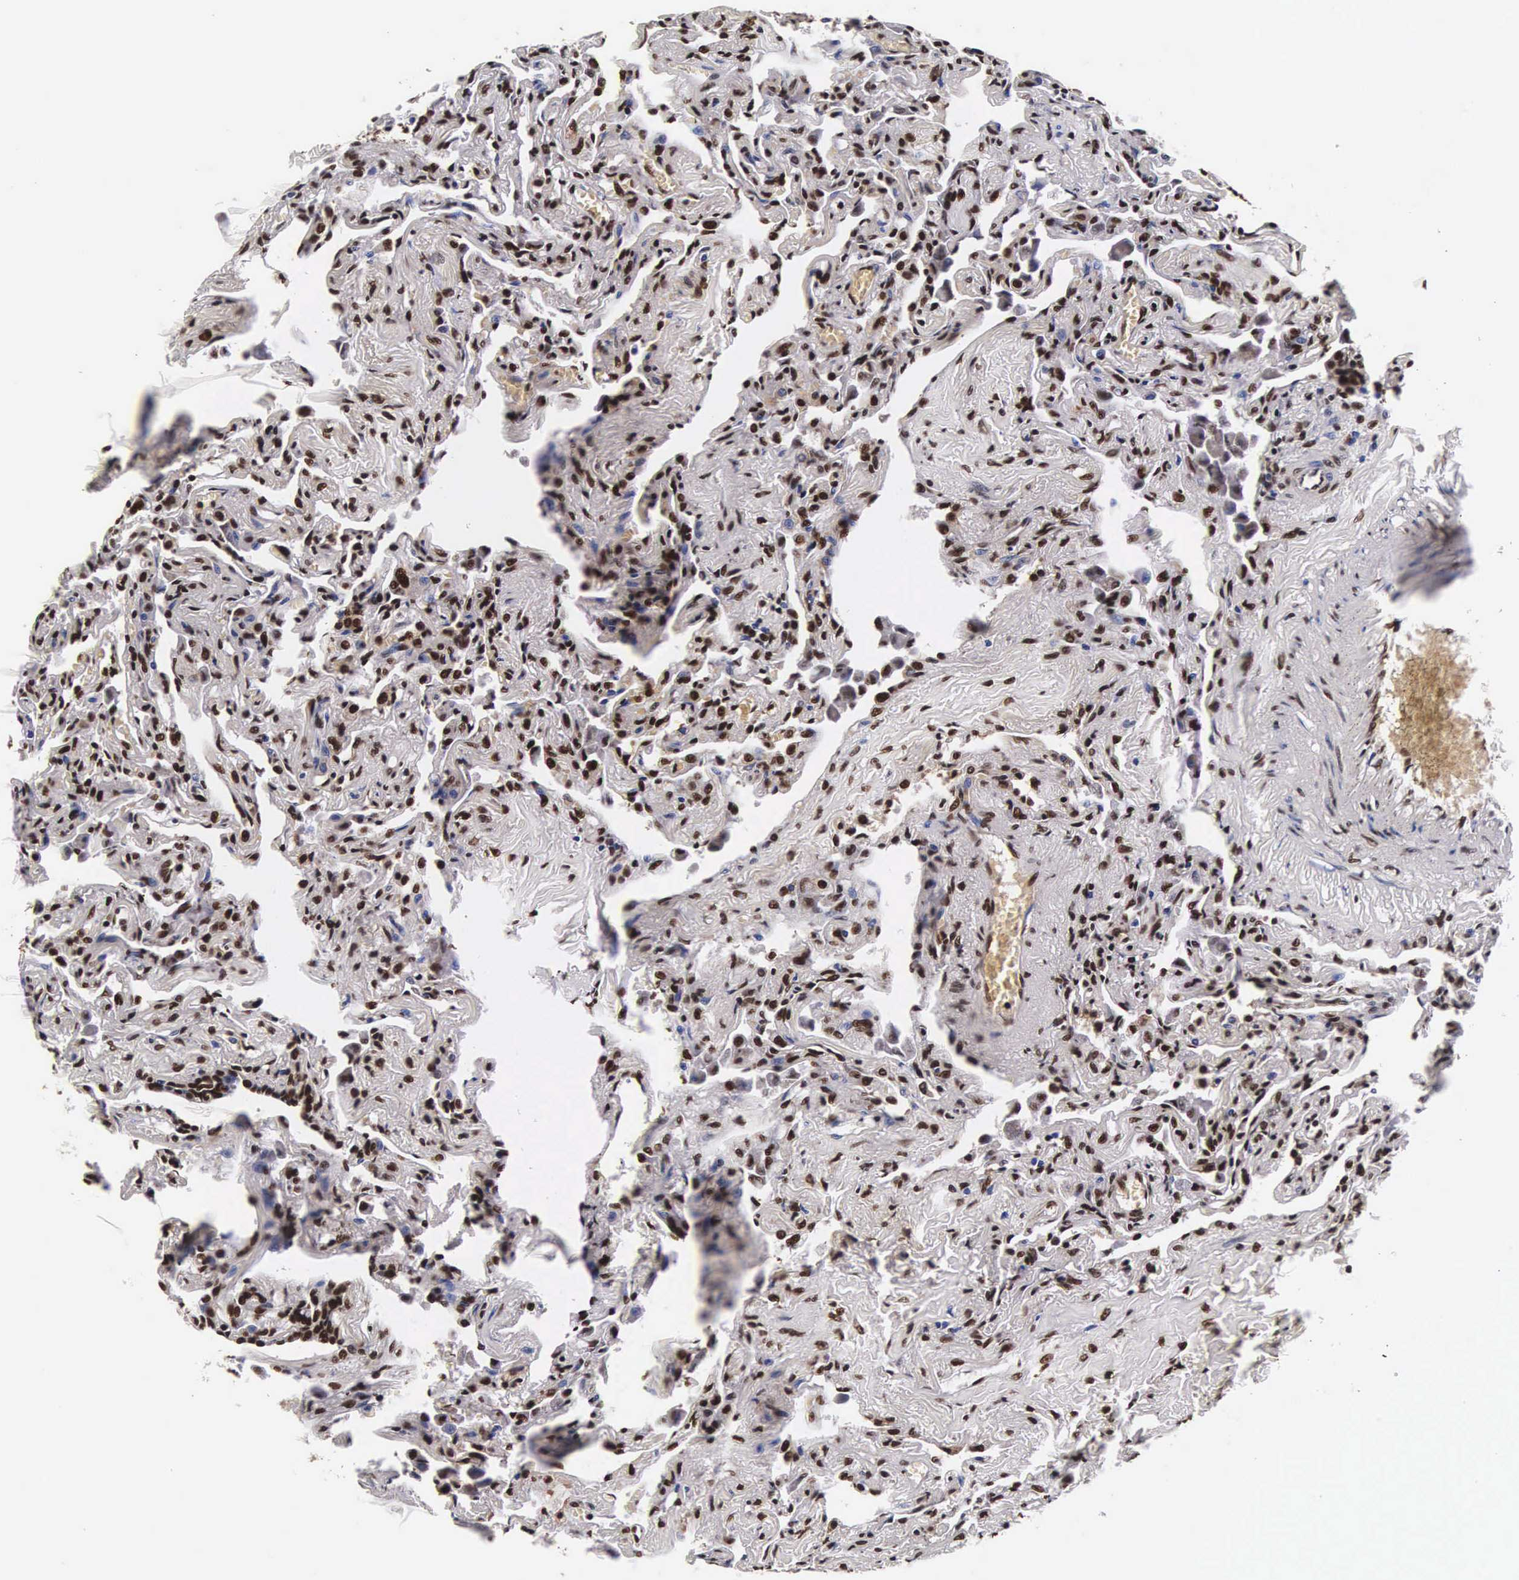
{"staining": {"intensity": "moderate", "quantity": ">75%", "location": "nuclear"}, "tissue": "lung", "cell_type": "Alveolar cells", "image_type": "normal", "snomed": [{"axis": "morphology", "description": "Normal tissue, NOS"}, {"axis": "topography", "description": "Lung"}], "caption": "High-magnification brightfield microscopy of normal lung stained with DAB (3,3'-diaminobenzidine) (brown) and counterstained with hematoxylin (blue). alveolar cells exhibit moderate nuclear expression is present in approximately>75% of cells.", "gene": "BCL2L2", "patient": {"sex": "male", "age": 73}}